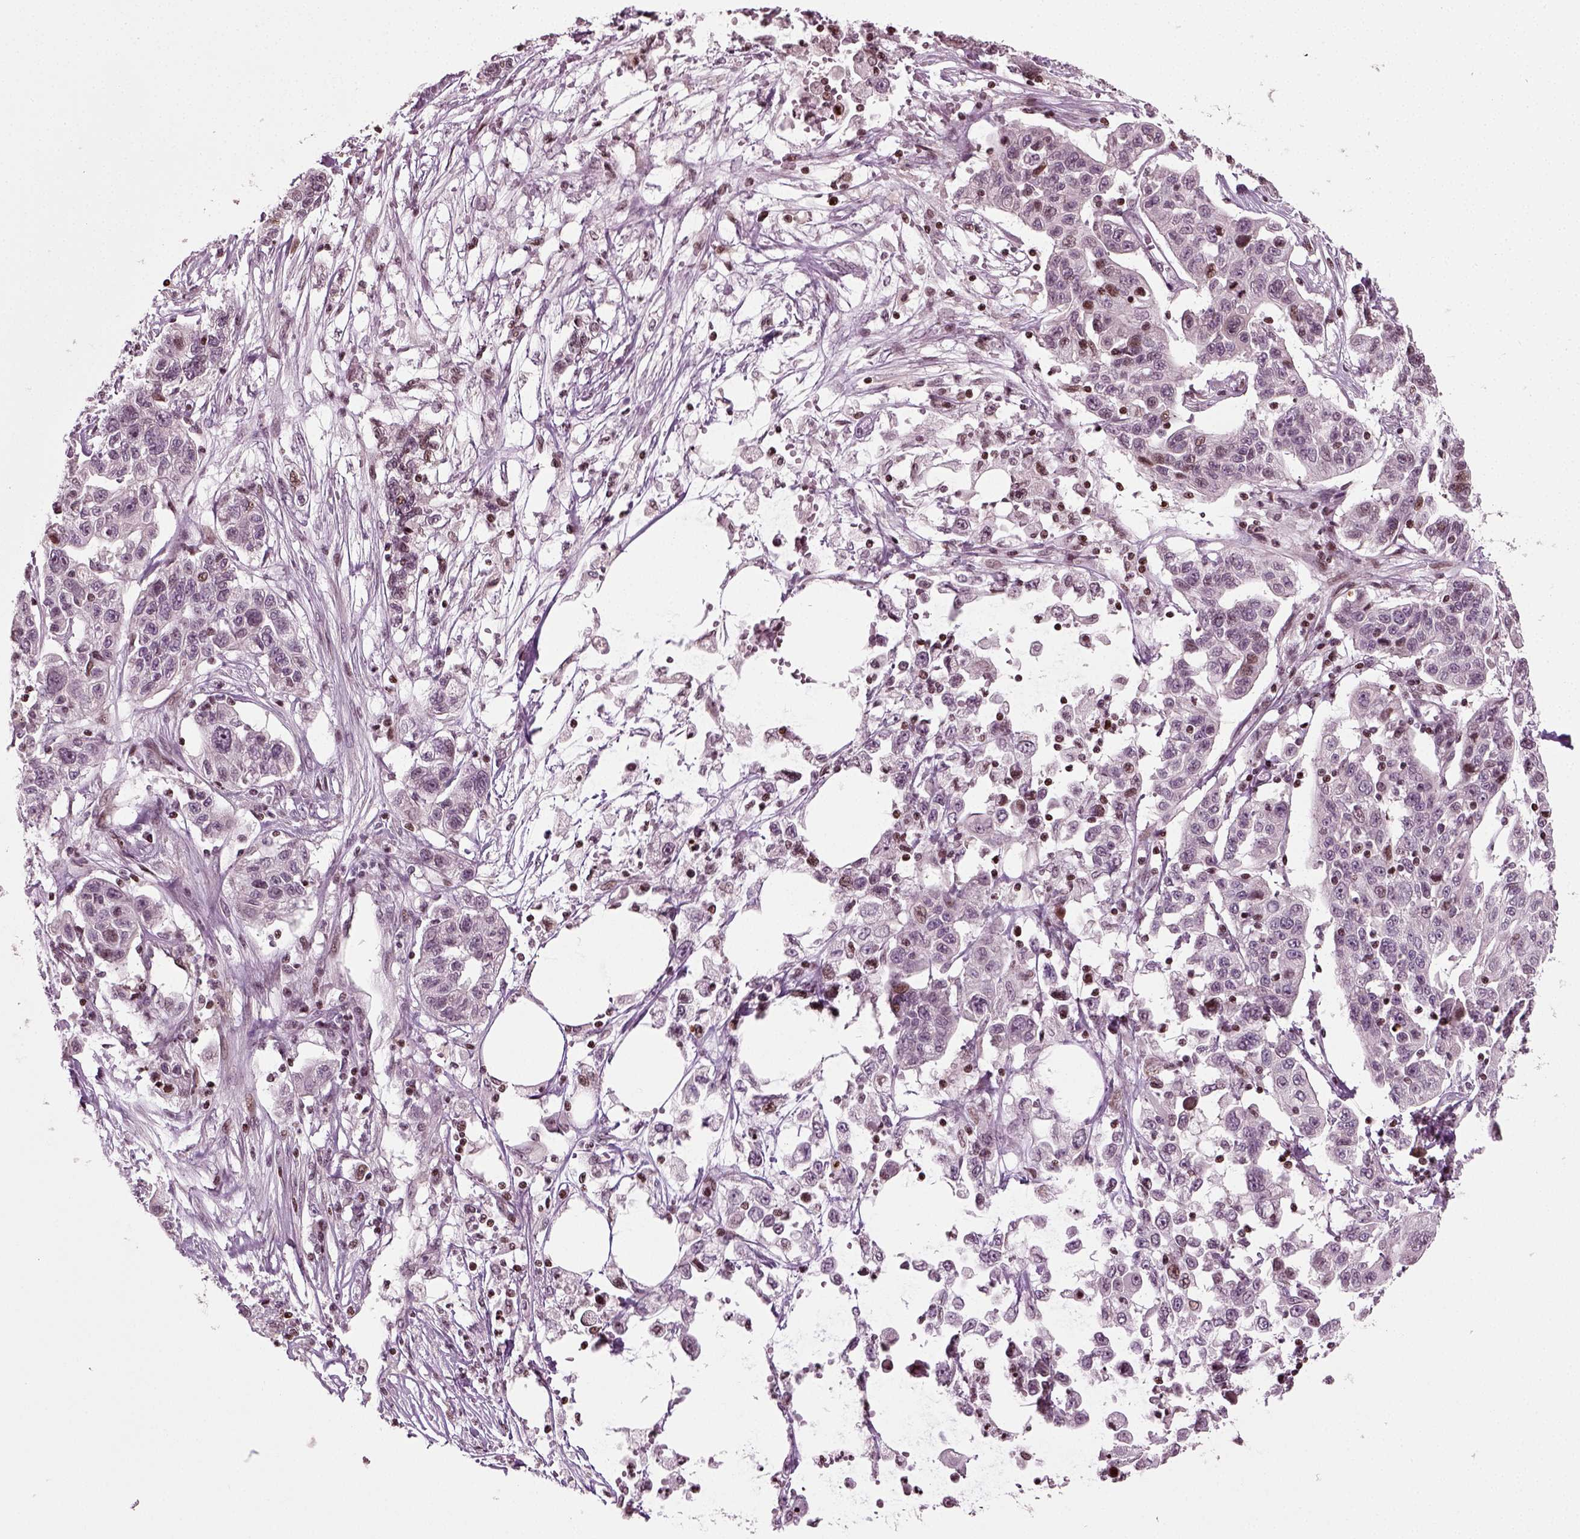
{"staining": {"intensity": "moderate", "quantity": "<25%", "location": "nuclear"}, "tissue": "liver cancer", "cell_type": "Tumor cells", "image_type": "cancer", "snomed": [{"axis": "morphology", "description": "Adenocarcinoma, NOS"}, {"axis": "morphology", "description": "Cholangiocarcinoma"}, {"axis": "topography", "description": "Liver"}], "caption": "Tumor cells display low levels of moderate nuclear expression in about <25% of cells in liver cholangiocarcinoma.", "gene": "HEYL", "patient": {"sex": "male", "age": 64}}